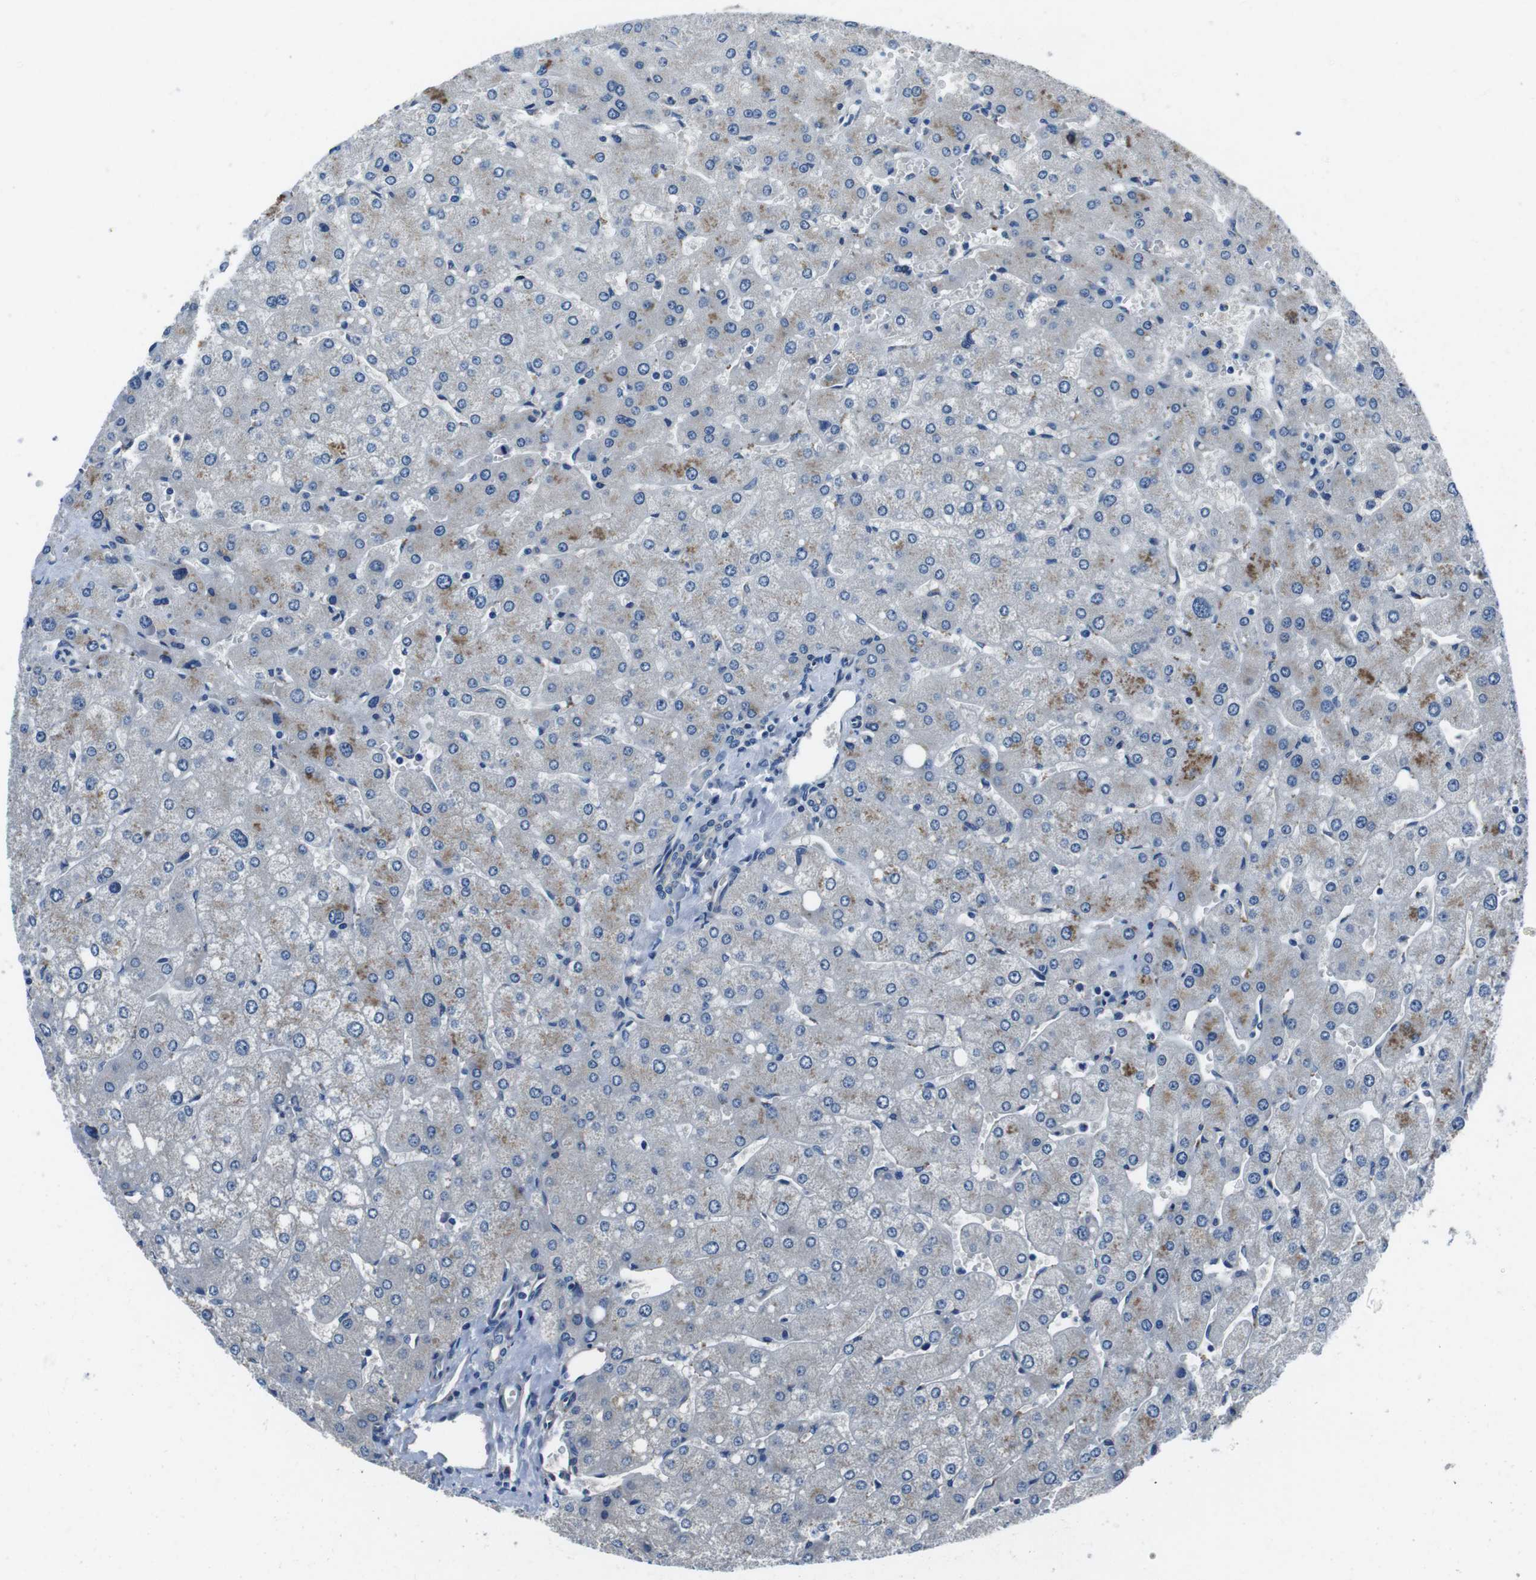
{"staining": {"intensity": "negative", "quantity": "none", "location": "none"}, "tissue": "liver", "cell_type": "Cholangiocytes", "image_type": "normal", "snomed": [{"axis": "morphology", "description": "Normal tissue, NOS"}, {"axis": "topography", "description": "Liver"}], "caption": "Protein analysis of normal liver displays no significant positivity in cholangiocytes. The staining is performed using DAB brown chromogen with nuclei counter-stained in using hematoxylin.", "gene": "CASQ1", "patient": {"sex": "male", "age": 55}}